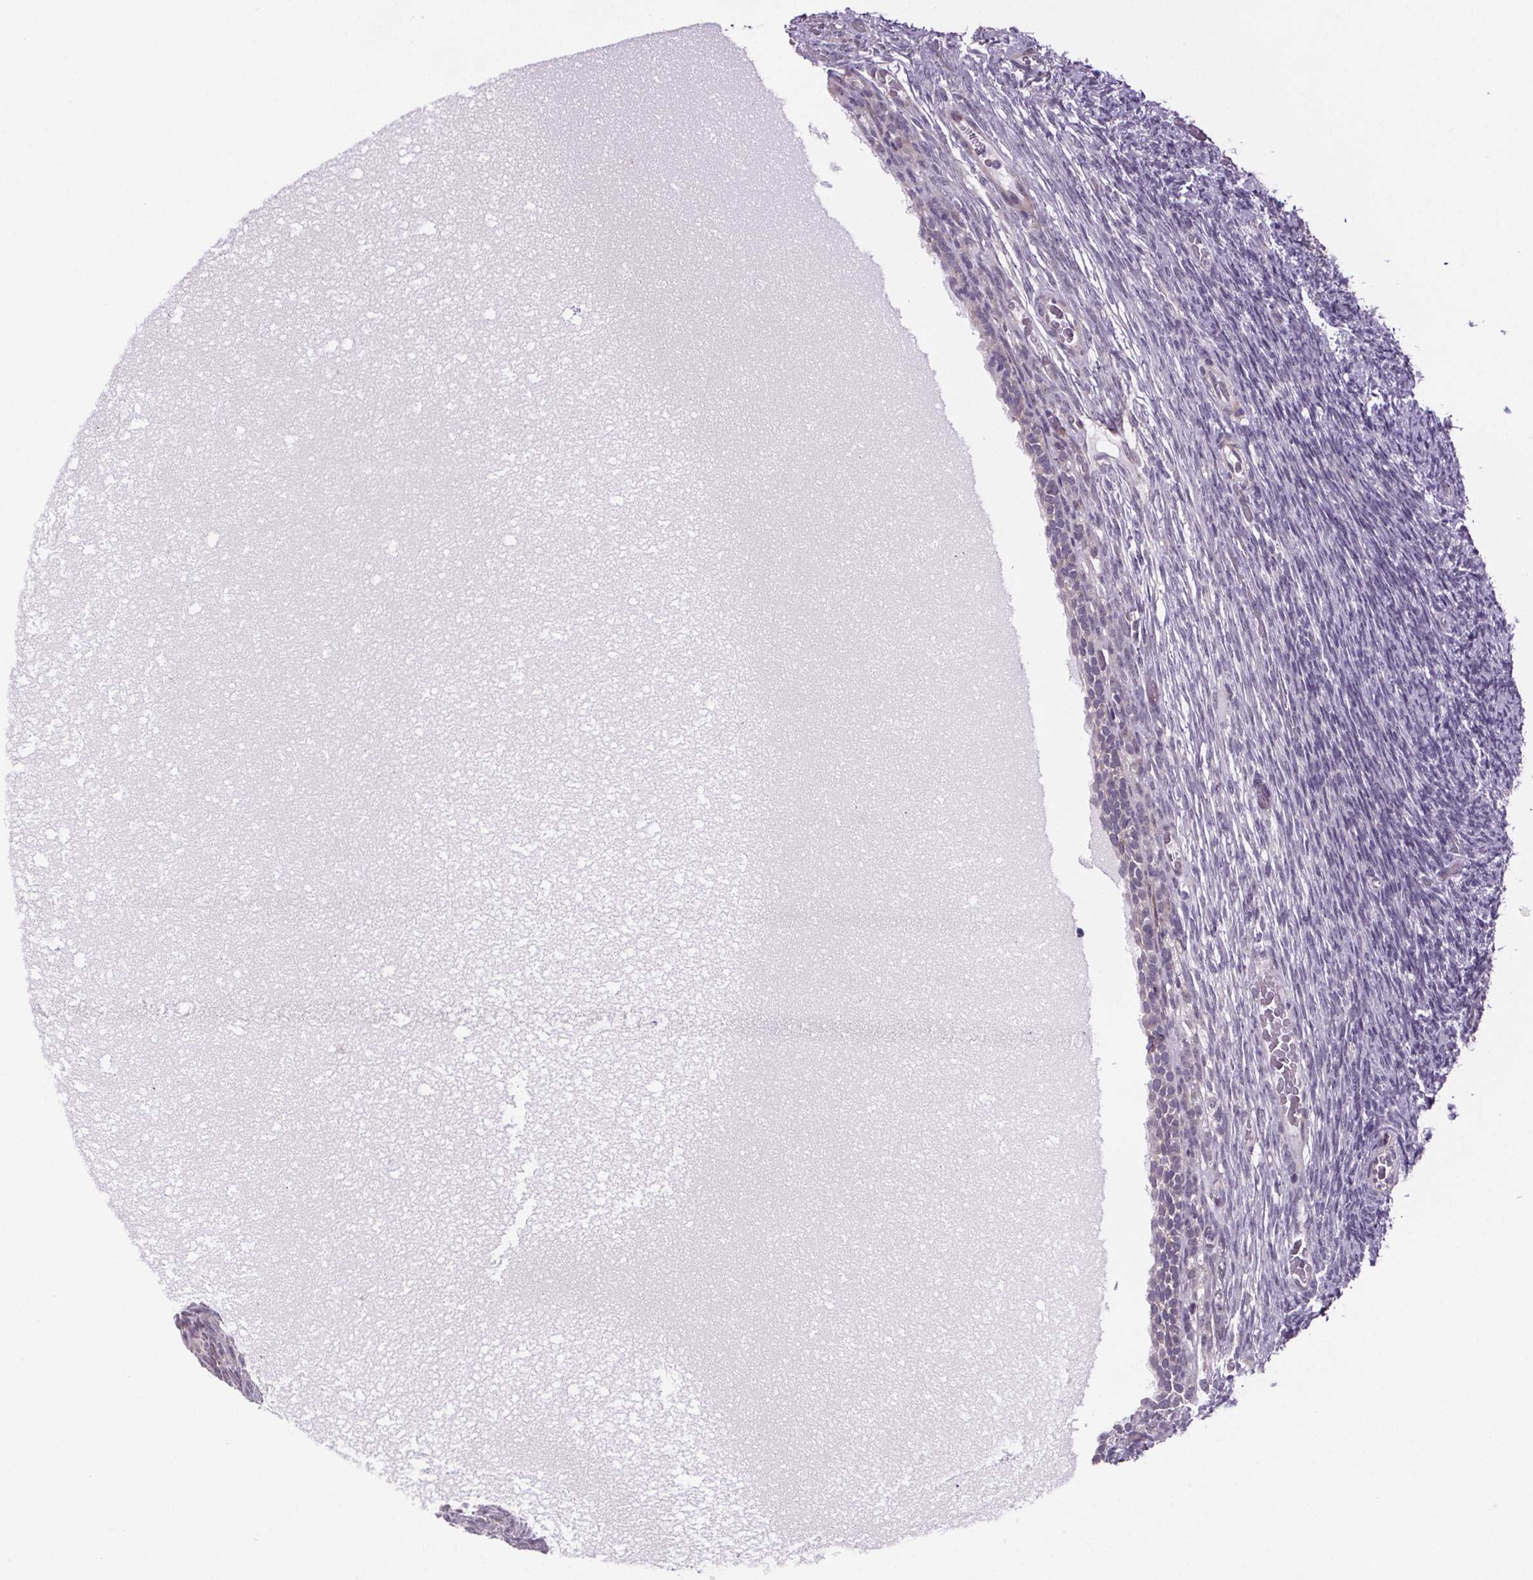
{"staining": {"intensity": "negative", "quantity": "none", "location": "none"}, "tissue": "ovary", "cell_type": "Follicle cells", "image_type": "normal", "snomed": [{"axis": "morphology", "description": "Normal tissue, NOS"}, {"axis": "topography", "description": "Ovary"}], "caption": "Immunohistochemical staining of unremarkable ovary exhibits no significant expression in follicle cells.", "gene": "TTC12", "patient": {"sex": "female", "age": 34}}